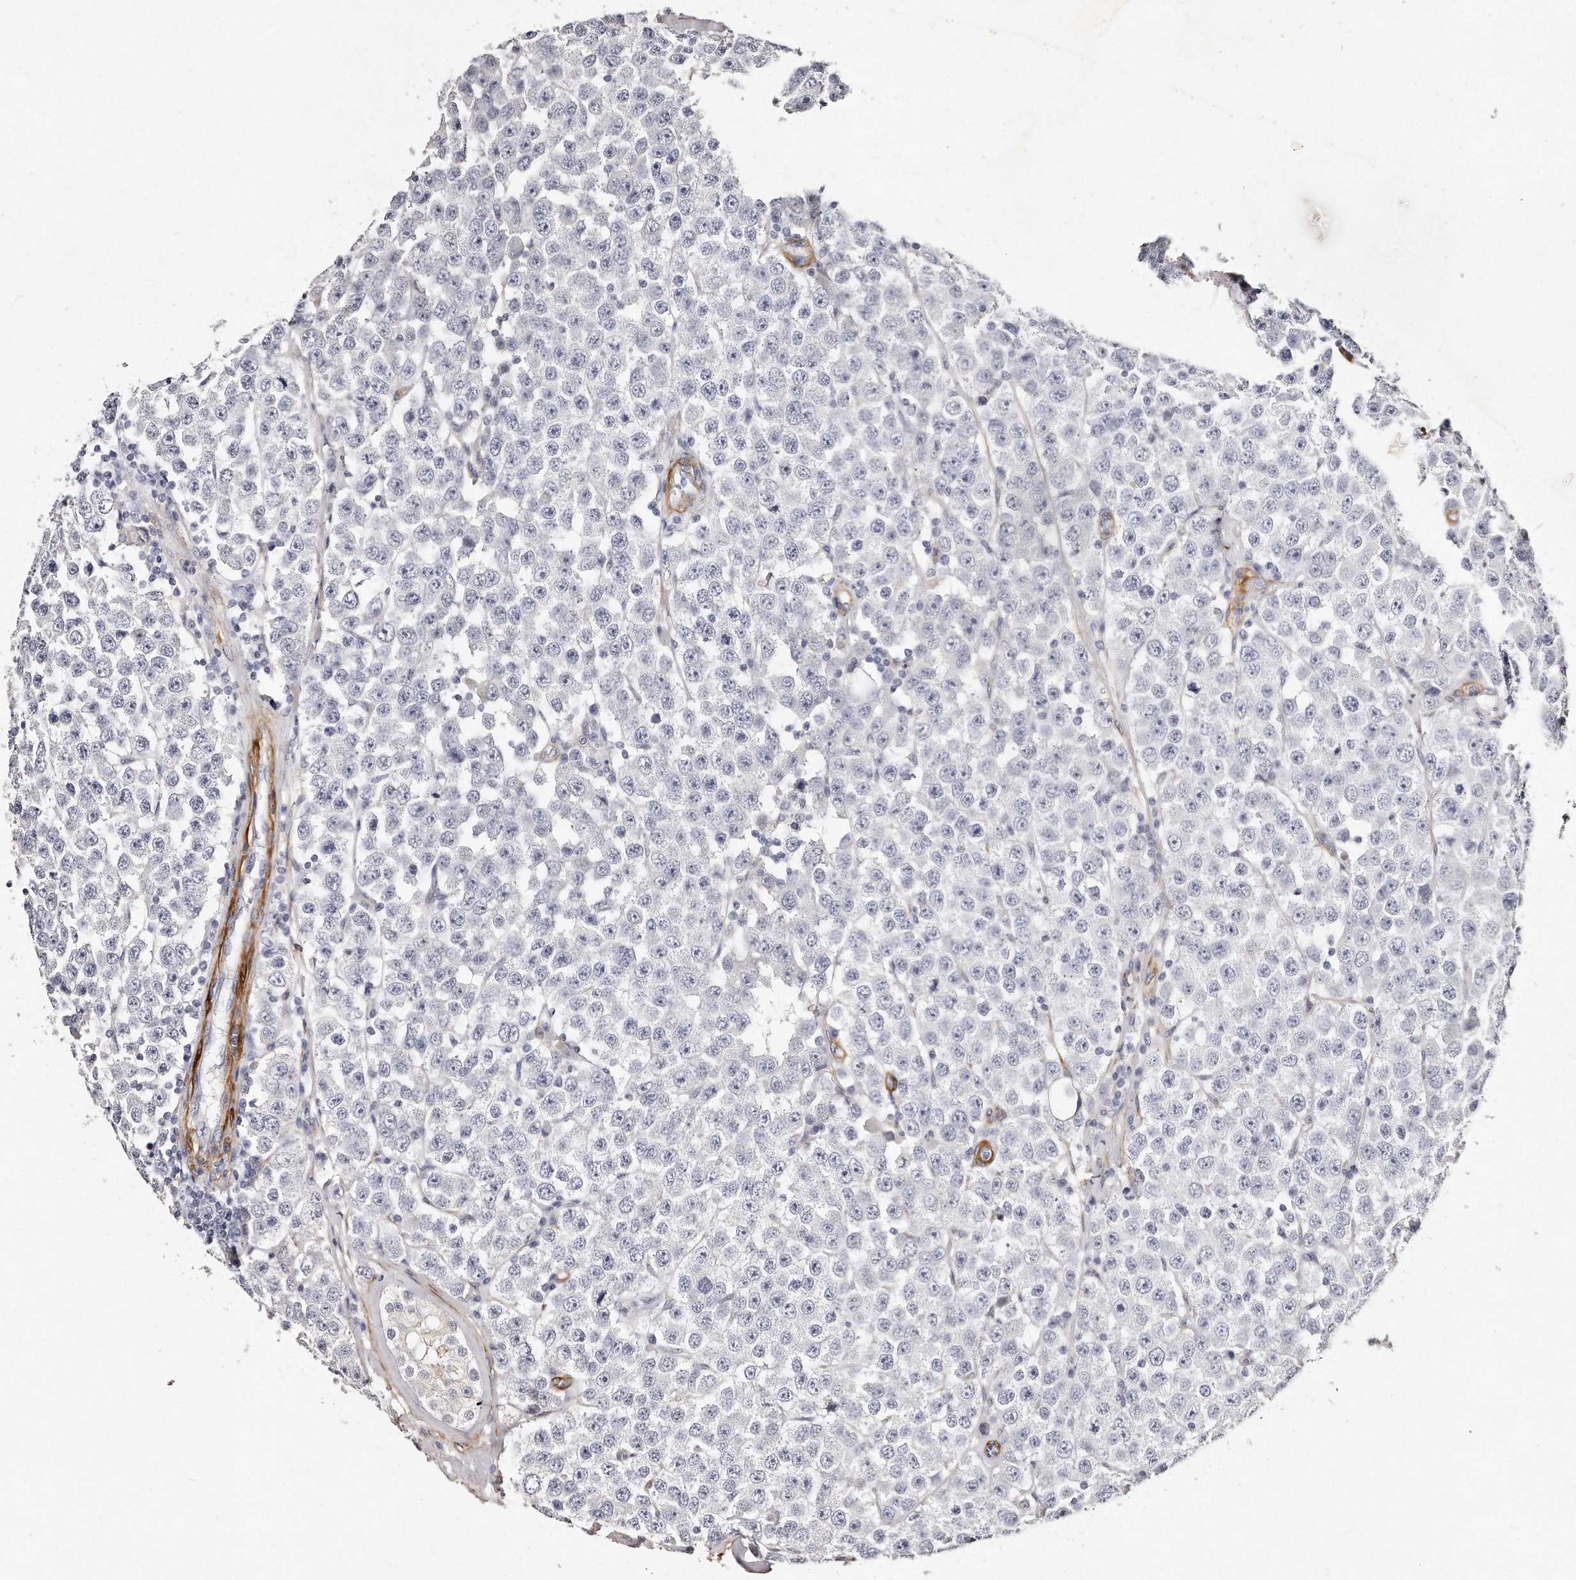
{"staining": {"intensity": "negative", "quantity": "none", "location": "none"}, "tissue": "testis cancer", "cell_type": "Tumor cells", "image_type": "cancer", "snomed": [{"axis": "morphology", "description": "Seminoma, NOS"}, {"axis": "topography", "description": "Testis"}], "caption": "Seminoma (testis) was stained to show a protein in brown. There is no significant positivity in tumor cells. Brightfield microscopy of IHC stained with DAB (brown) and hematoxylin (blue), captured at high magnification.", "gene": "LMOD1", "patient": {"sex": "male", "age": 28}}